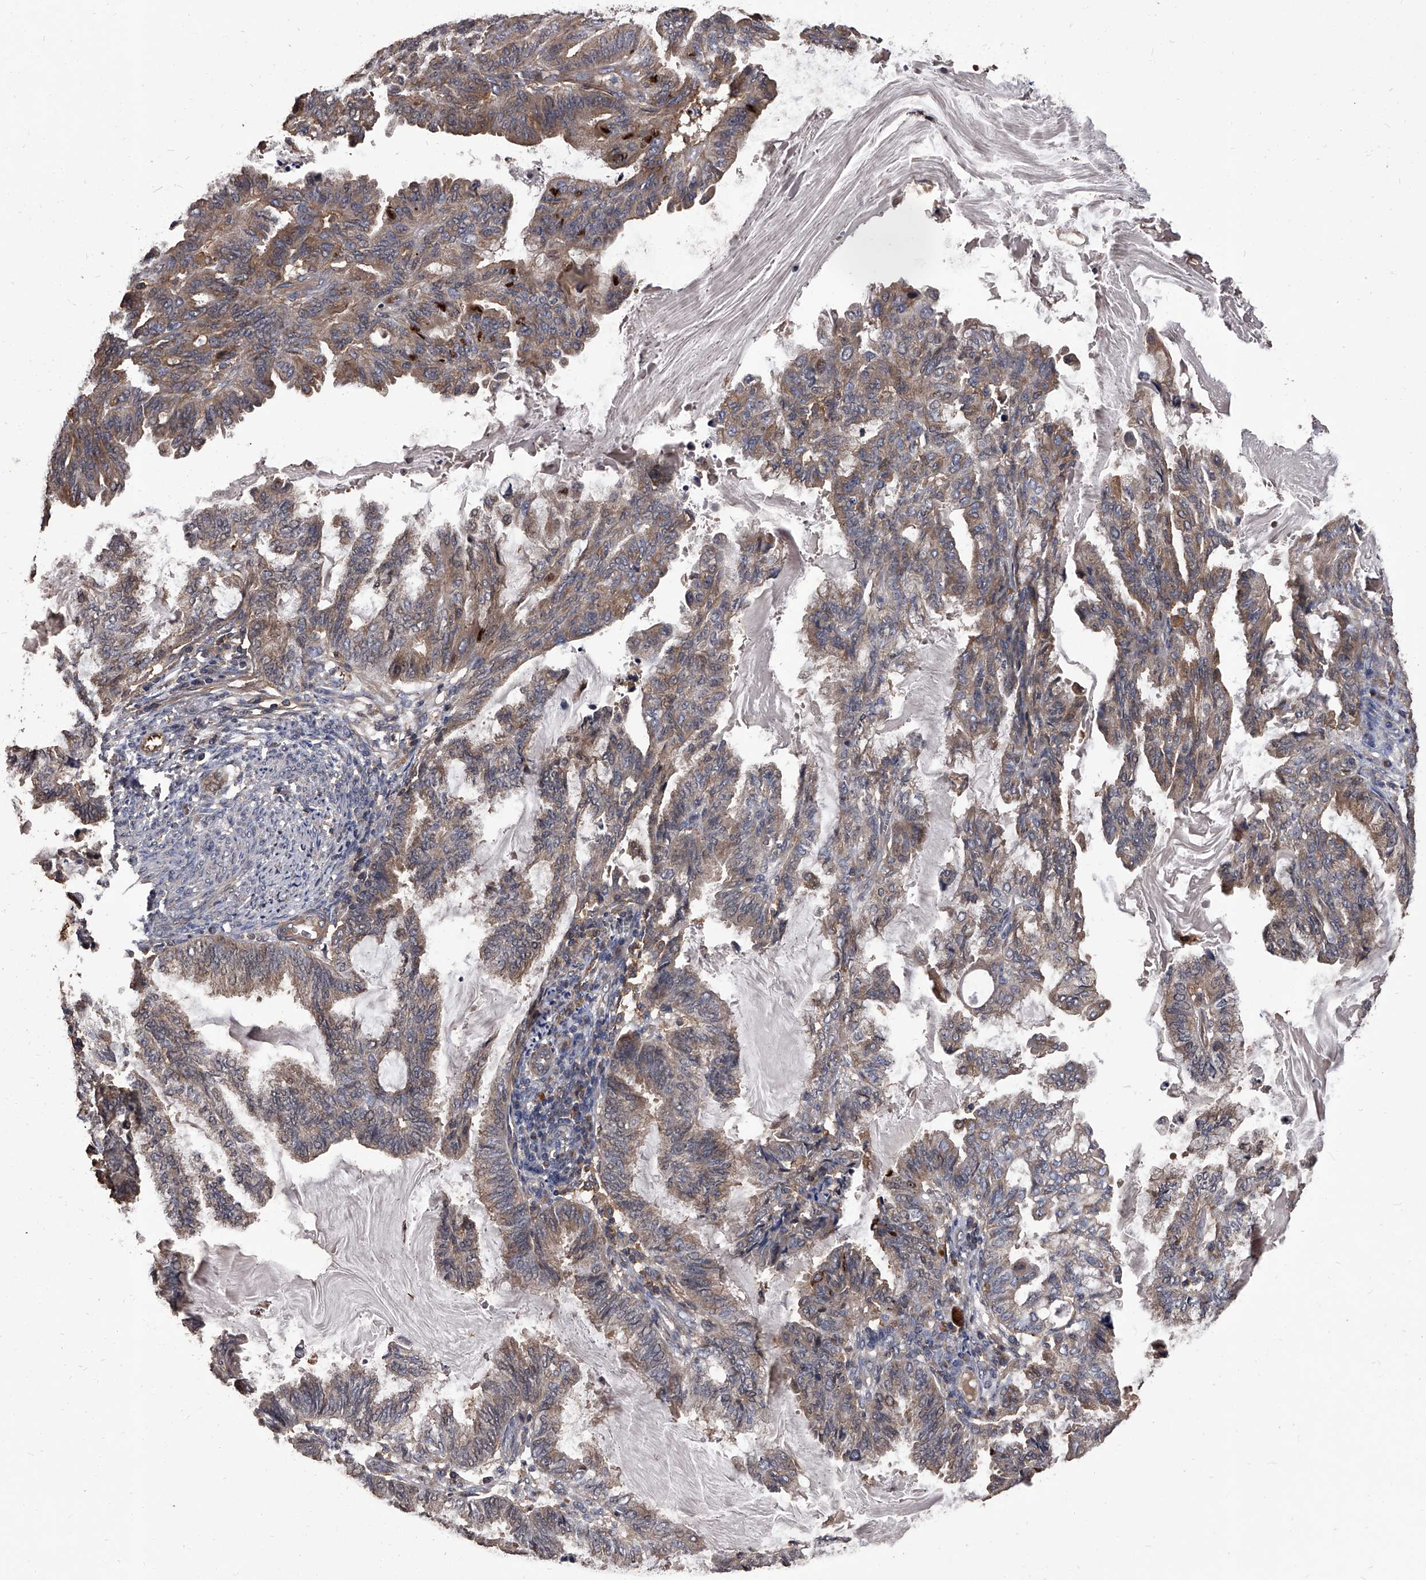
{"staining": {"intensity": "moderate", "quantity": "25%-75%", "location": "cytoplasmic/membranous"}, "tissue": "endometrial cancer", "cell_type": "Tumor cells", "image_type": "cancer", "snomed": [{"axis": "morphology", "description": "Adenocarcinoma, NOS"}, {"axis": "topography", "description": "Endometrium"}], "caption": "Endometrial cancer stained for a protein (brown) displays moderate cytoplasmic/membranous positive staining in about 25%-75% of tumor cells.", "gene": "STK36", "patient": {"sex": "female", "age": 86}}